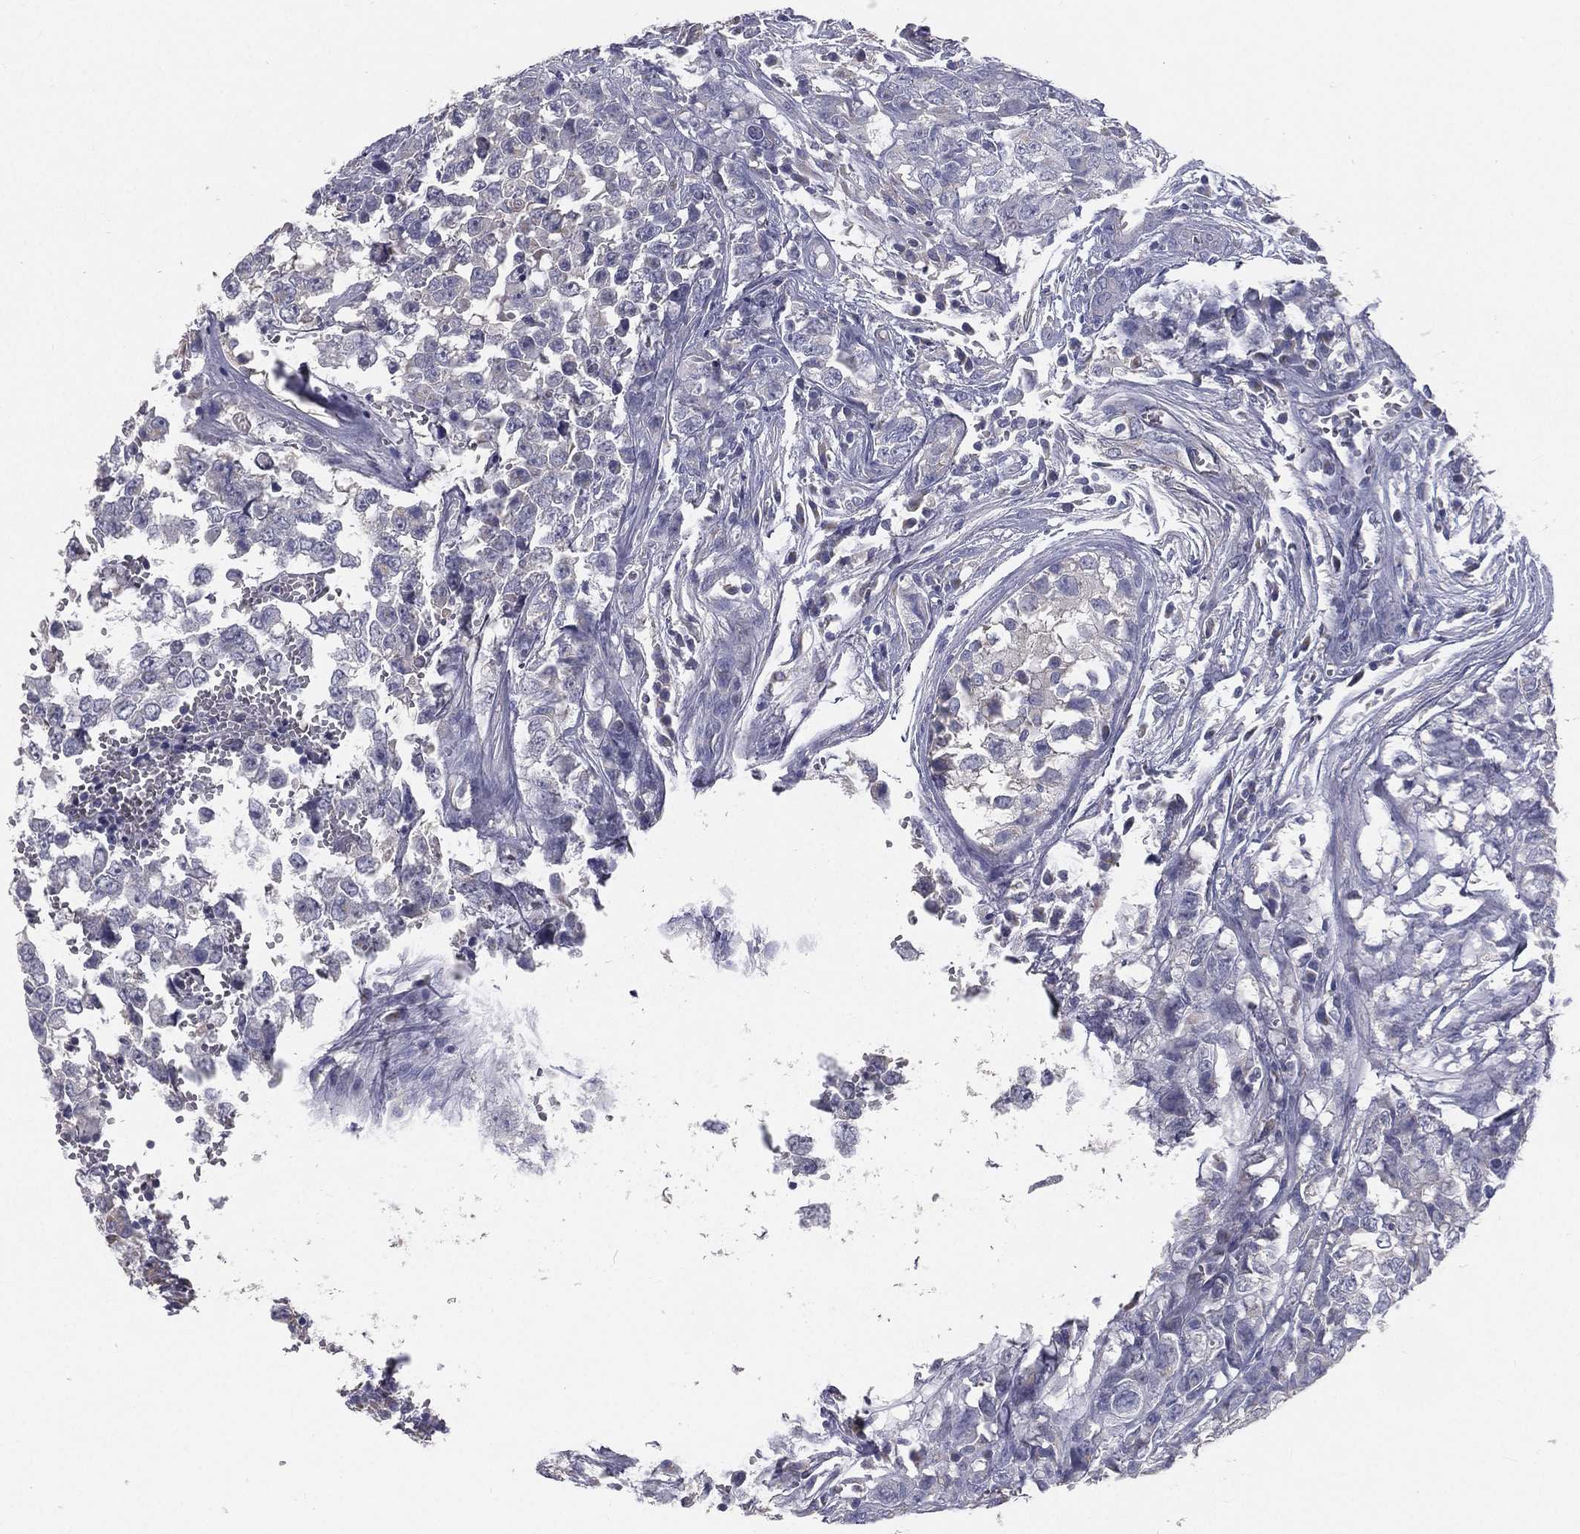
{"staining": {"intensity": "negative", "quantity": "none", "location": "none"}, "tissue": "testis cancer", "cell_type": "Tumor cells", "image_type": "cancer", "snomed": [{"axis": "morphology", "description": "Carcinoma, Embryonal, NOS"}, {"axis": "topography", "description": "Testis"}], "caption": "Tumor cells are negative for protein expression in human embryonal carcinoma (testis).", "gene": "MUC13", "patient": {"sex": "male", "age": 23}}